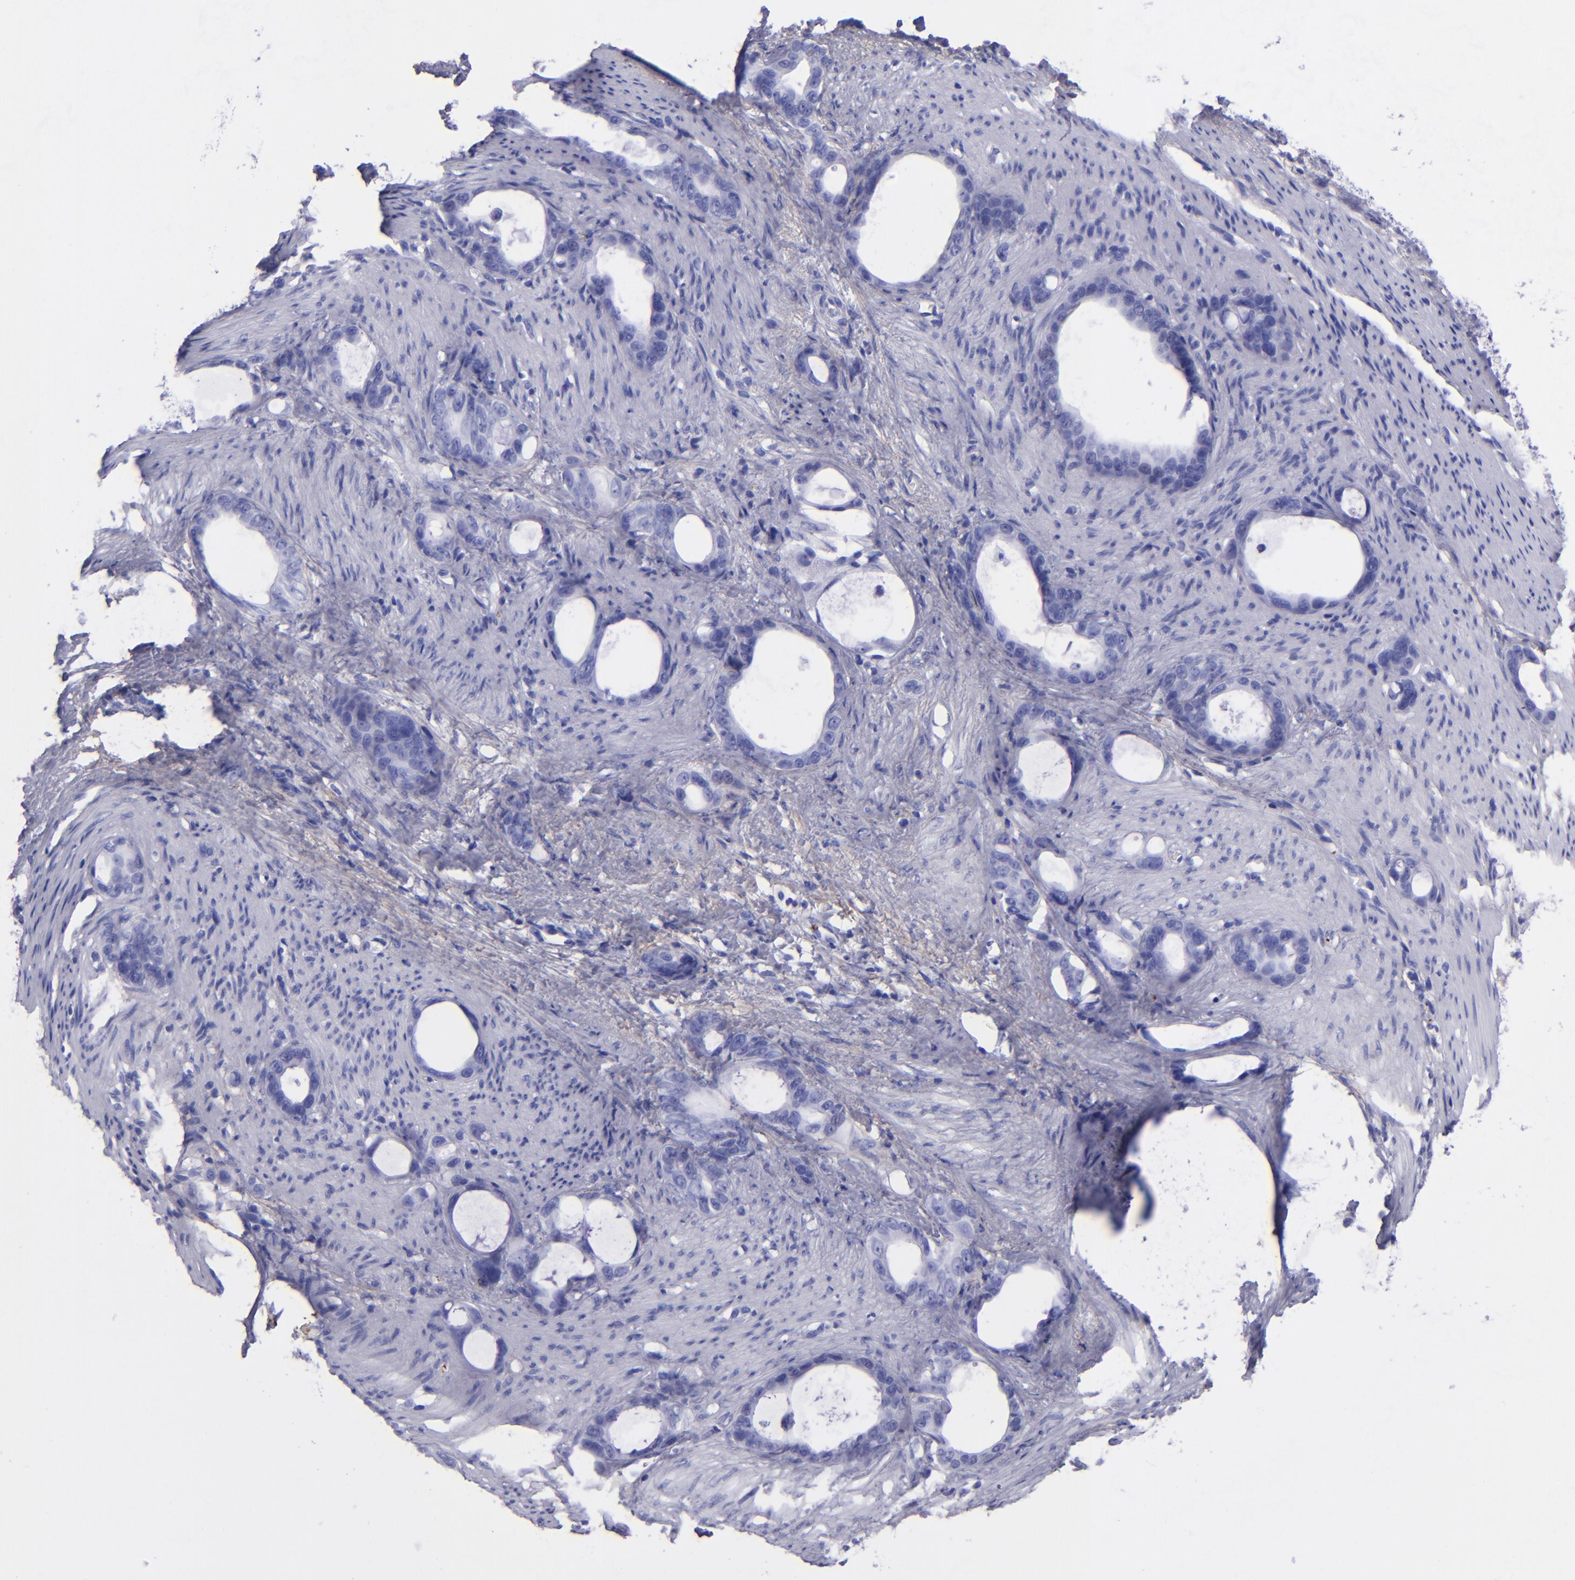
{"staining": {"intensity": "negative", "quantity": "none", "location": "none"}, "tissue": "stomach cancer", "cell_type": "Tumor cells", "image_type": "cancer", "snomed": [{"axis": "morphology", "description": "Adenocarcinoma, NOS"}, {"axis": "topography", "description": "Stomach"}], "caption": "Tumor cells are negative for protein expression in human stomach cancer (adenocarcinoma). Brightfield microscopy of immunohistochemistry (IHC) stained with DAB (3,3'-diaminobenzidine) (brown) and hematoxylin (blue), captured at high magnification.", "gene": "EFCAB13", "patient": {"sex": "female", "age": 75}}